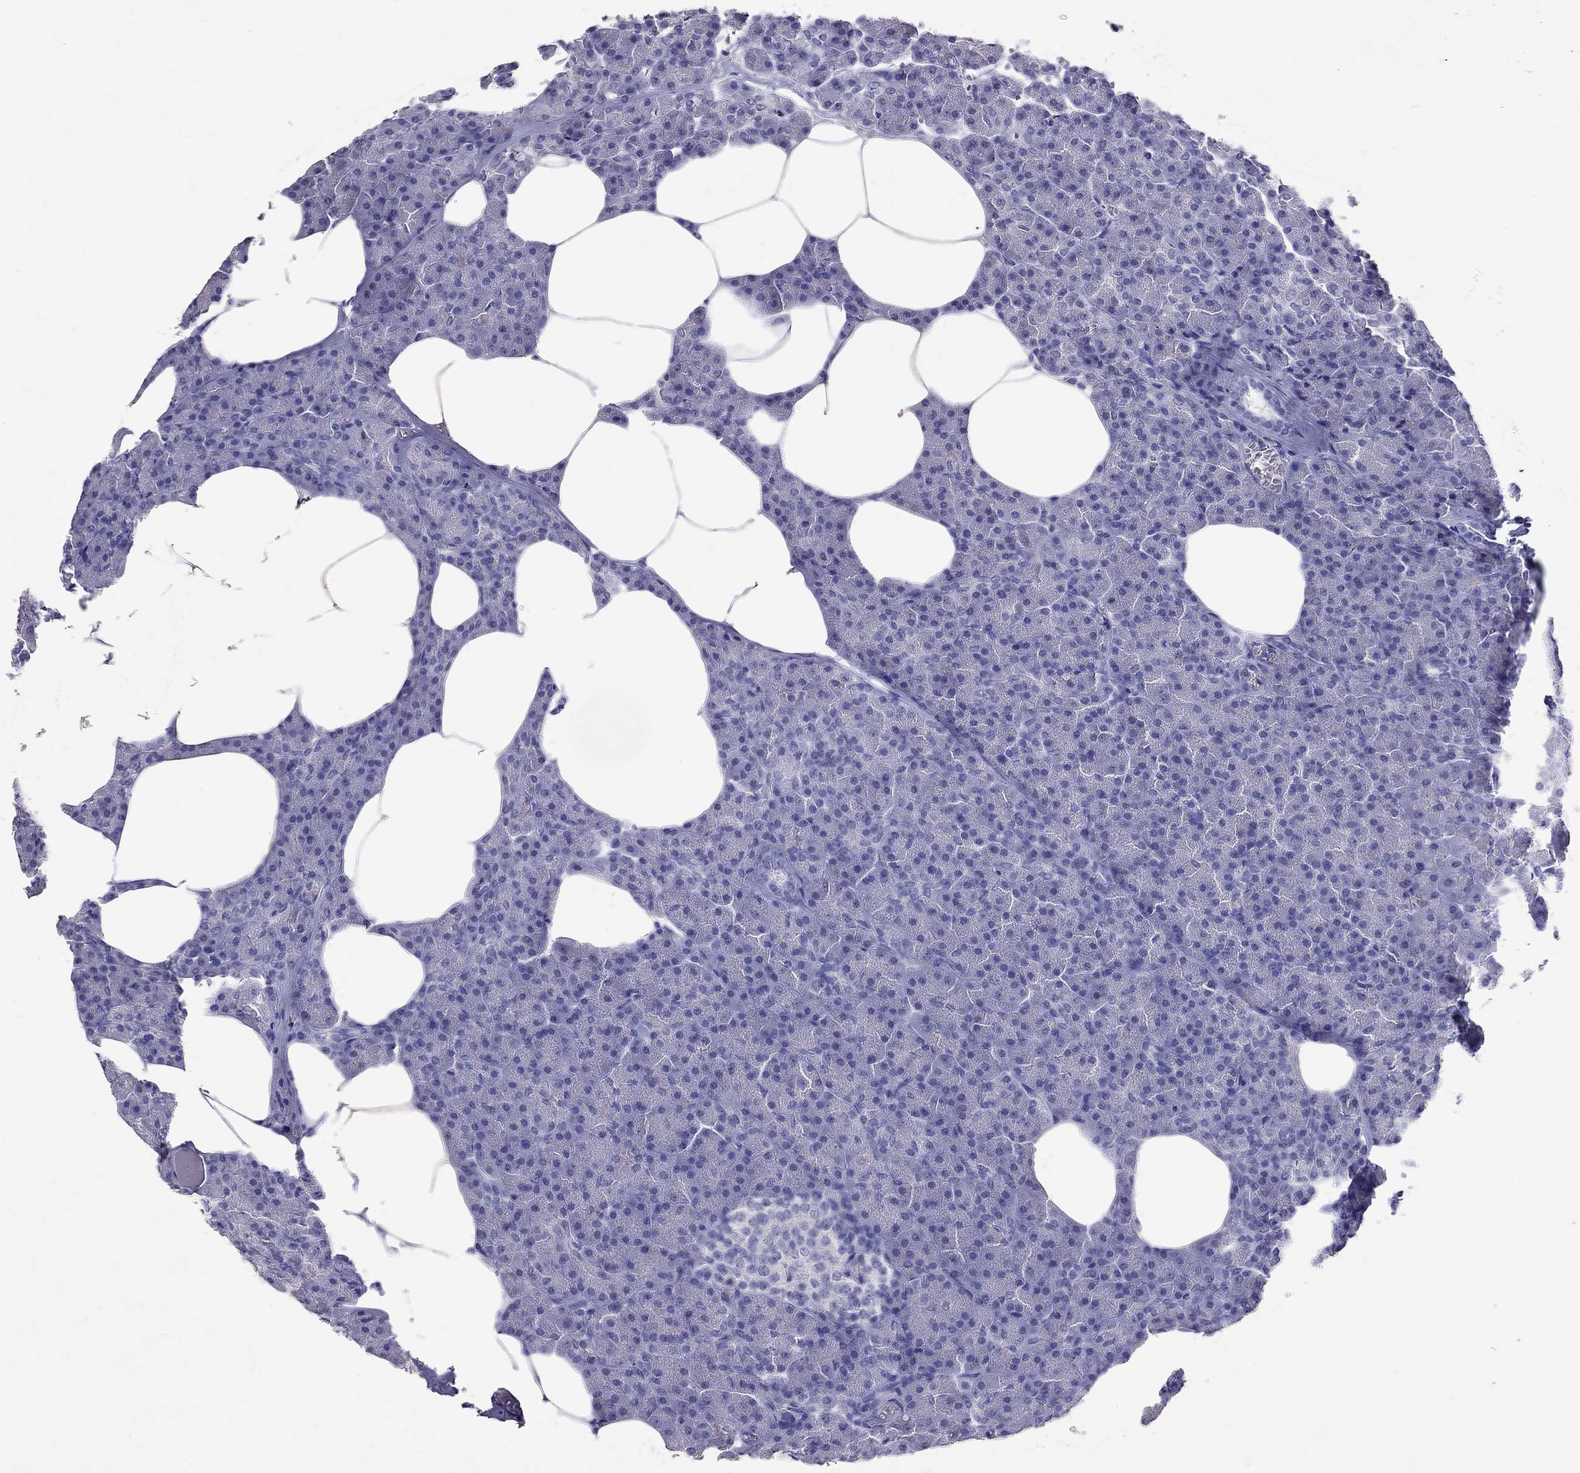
{"staining": {"intensity": "negative", "quantity": "none", "location": "none"}, "tissue": "pancreas", "cell_type": "Exocrine glandular cells", "image_type": "normal", "snomed": [{"axis": "morphology", "description": "Normal tissue, NOS"}, {"axis": "topography", "description": "Pancreas"}], "caption": "IHC photomicrograph of normal human pancreas stained for a protein (brown), which shows no expression in exocrine glandular cells.", "gene": "PSMB11", "patient": {"sex": "female", "age": 45}}